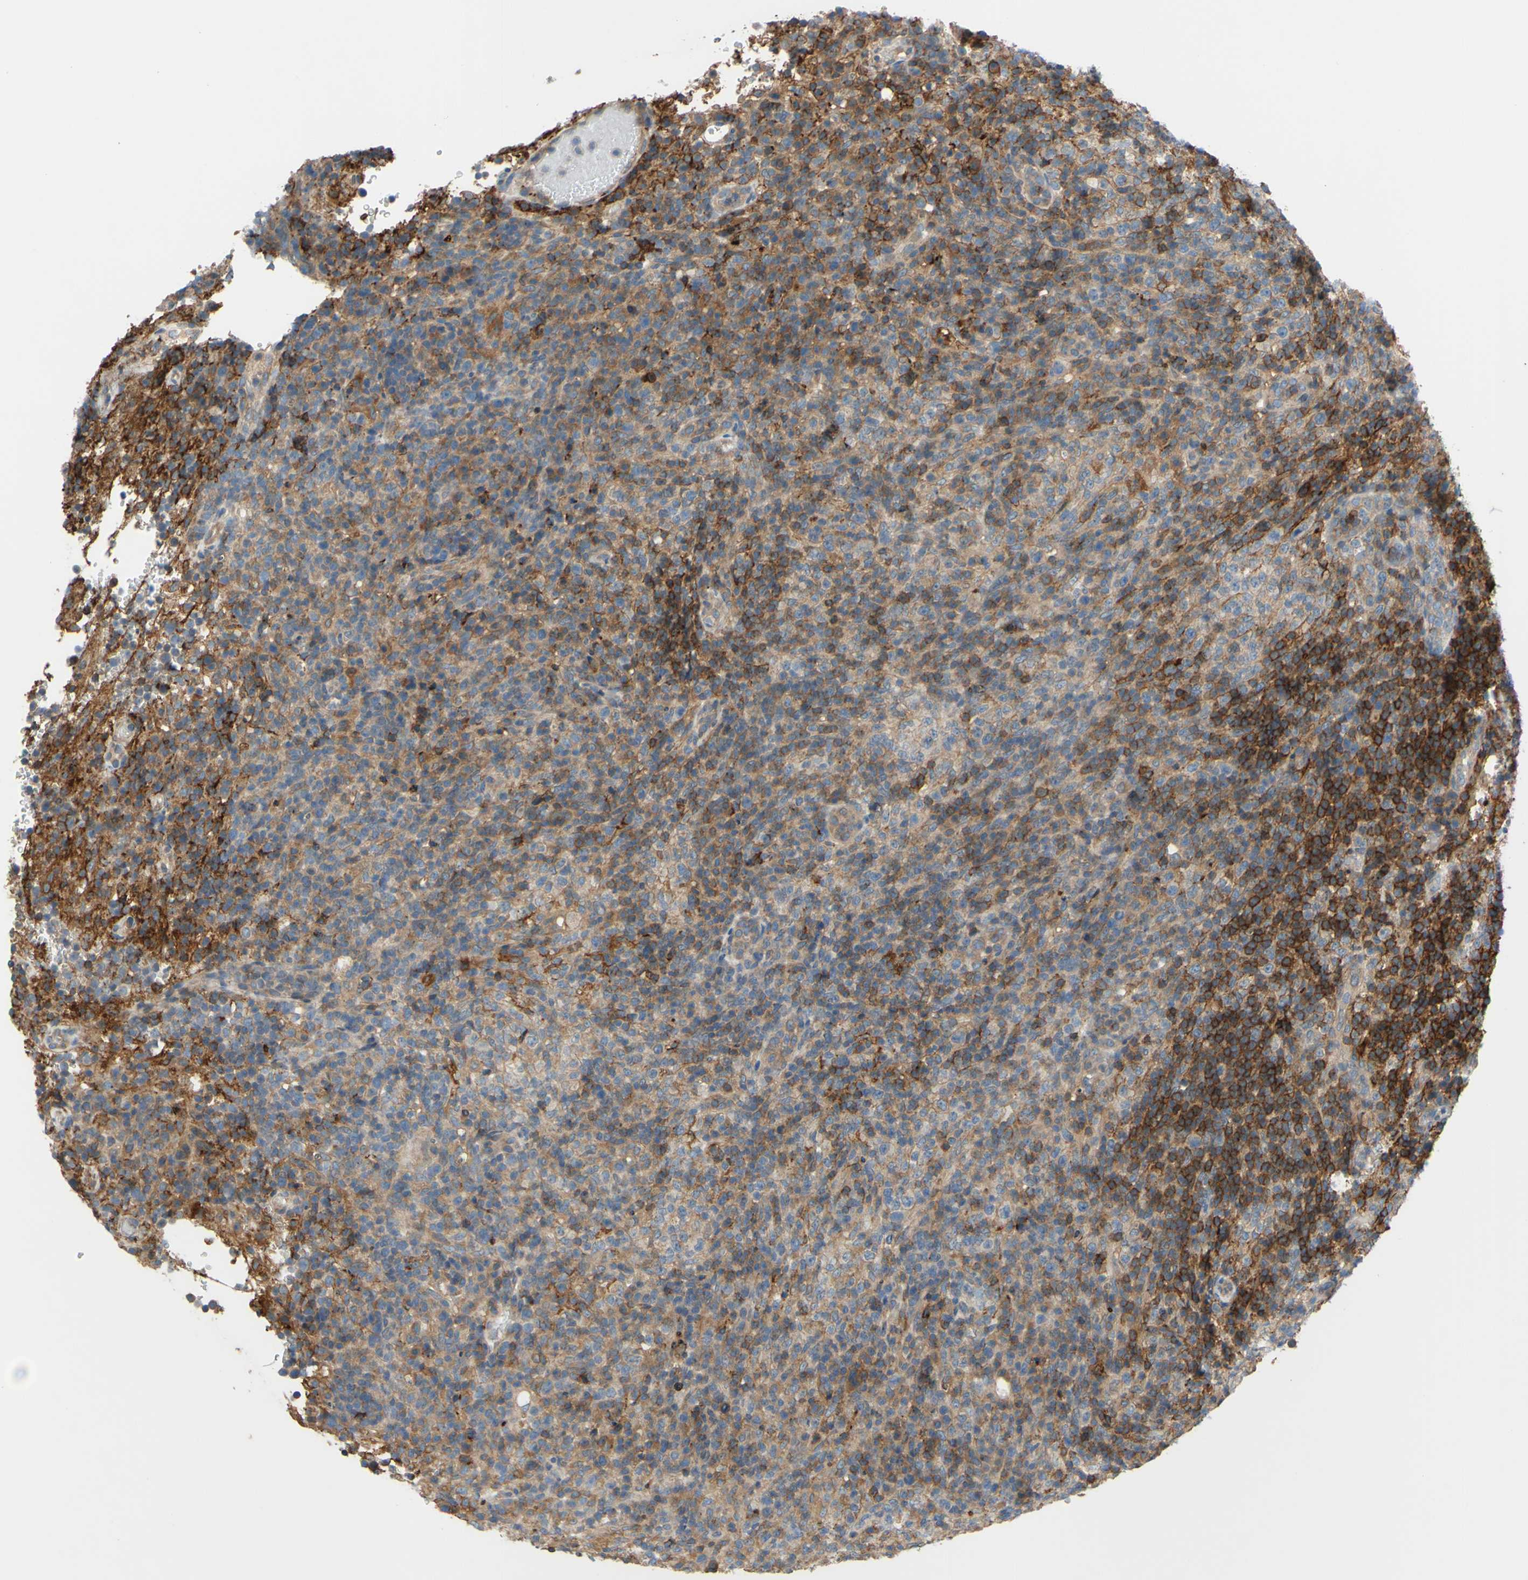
{"staining": {"intensity": "moderate", "quantity": "25%-75%", "location": "cytoplasmic/membranous"}, "tissue": "lymphoma", "cell_type": "Tumor cells", "image_type": "cancer", "snomed": [{"axis": "morphology", "description": "Malignant lymphoma, non-Hodgkin's type, High grade"}, {"axis": "topography", "description": "Lymph node"}], "caption": "High-magnification brightfield microscopy of high-grade malignant lymphoma, non-Hodgkin's type stained with DAB (brown) and counterstained with hematoxylin (blue). tumor cells exhibit moderate cytoplasmic/membranous positivity is seen in about25%-75% of cells.", "gene": "POR", "patient": {"sex": "female", "age": 76}}